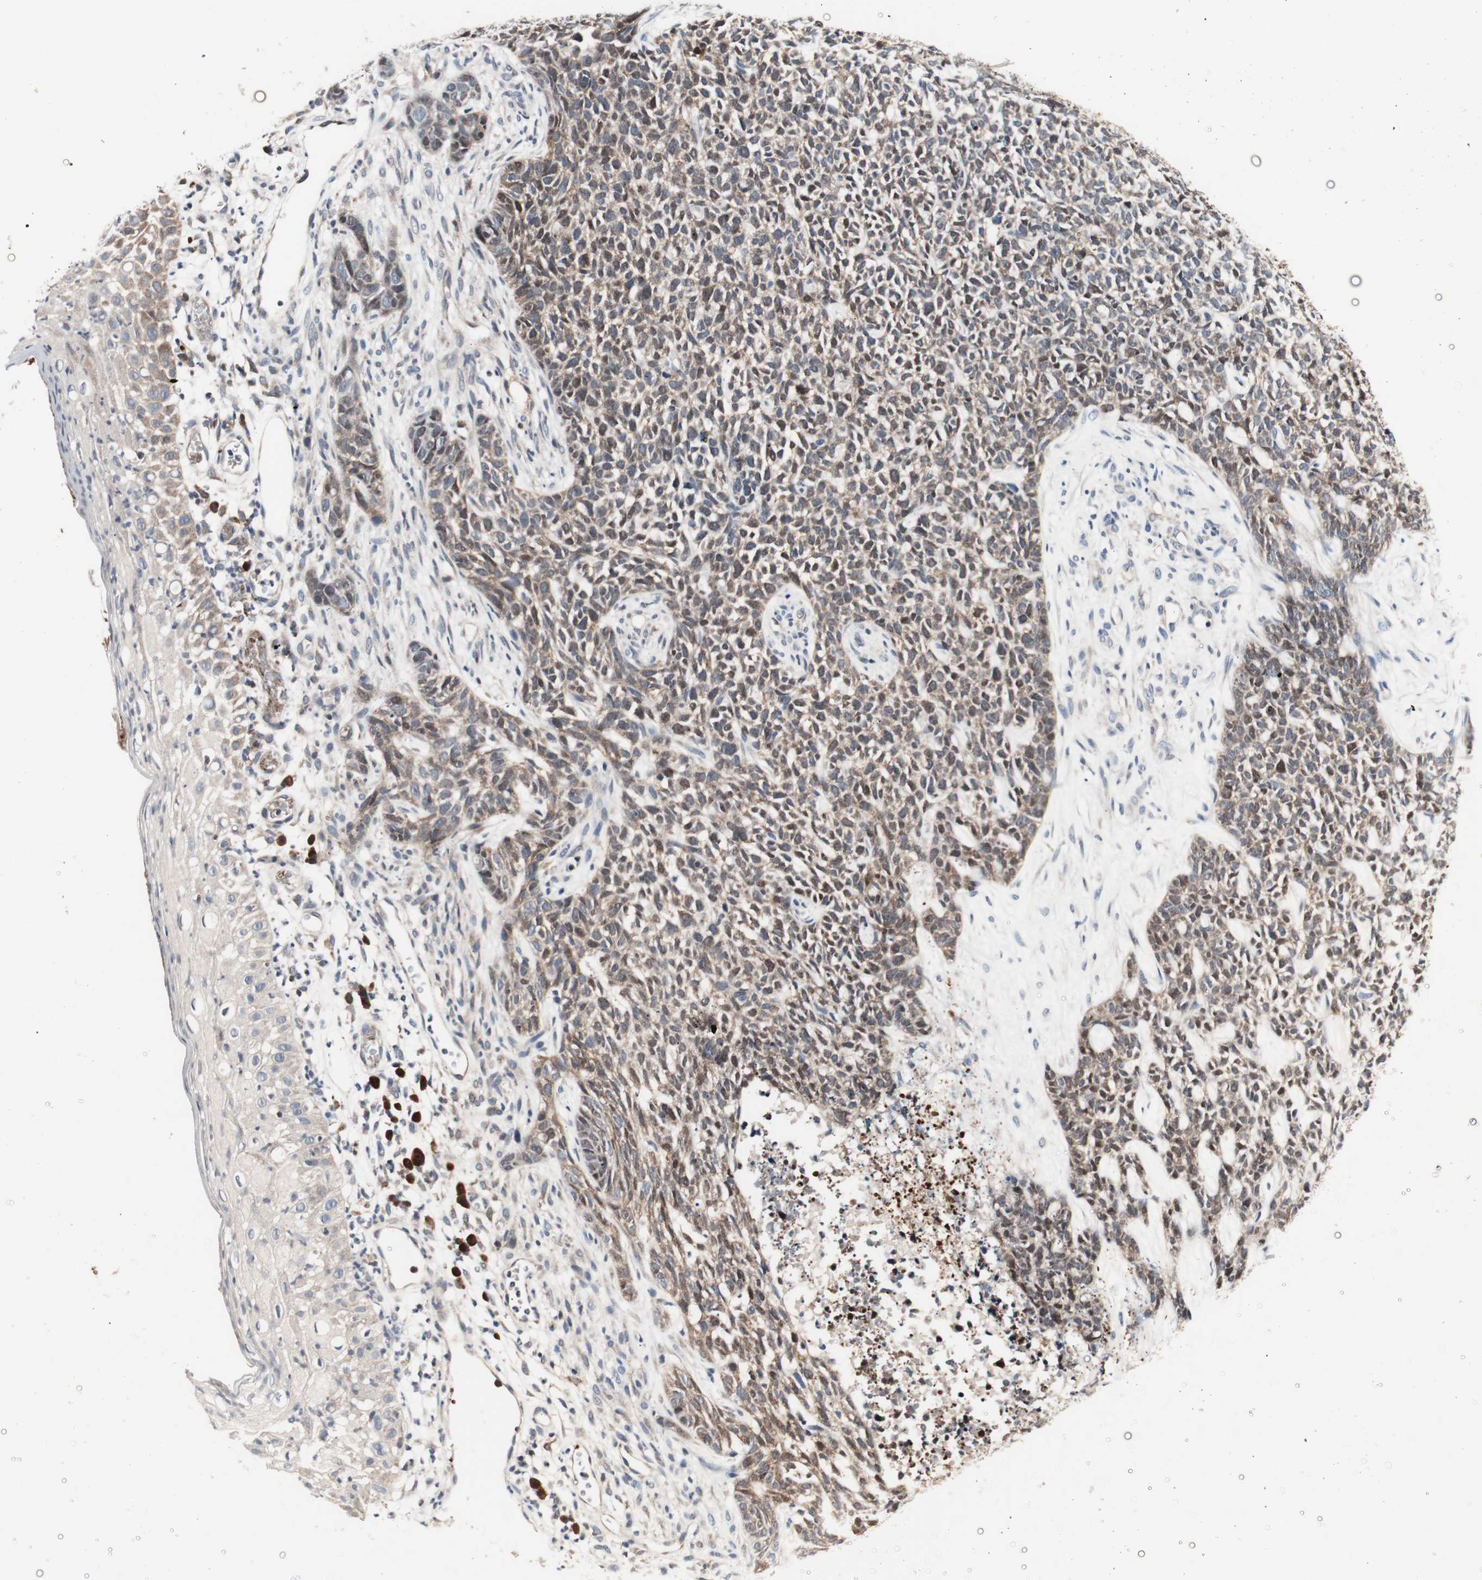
{"staining": {"intensity": "weak", "quantity": ">75%", "location": "cytoplasmic/membranous"}, "tissue": "skin cancer", "cell_type": "Tumor cells", "image_type": "cancer", "snomed": [{"axis": "morphology", "description": "Basal cell carcinoma"}, {"axis": "topography", "description": "Skin"}], "caption": "IHC (DAB (3,3'-diaminobenzidine)) staining of basal cell carcinoma (skin) demonstrates weak cytoplasmic/membranous protein expression in approximately >75% of tumor cells.", "gene": "PRDX2", "patient": {"sex": "female", "age": 84}}